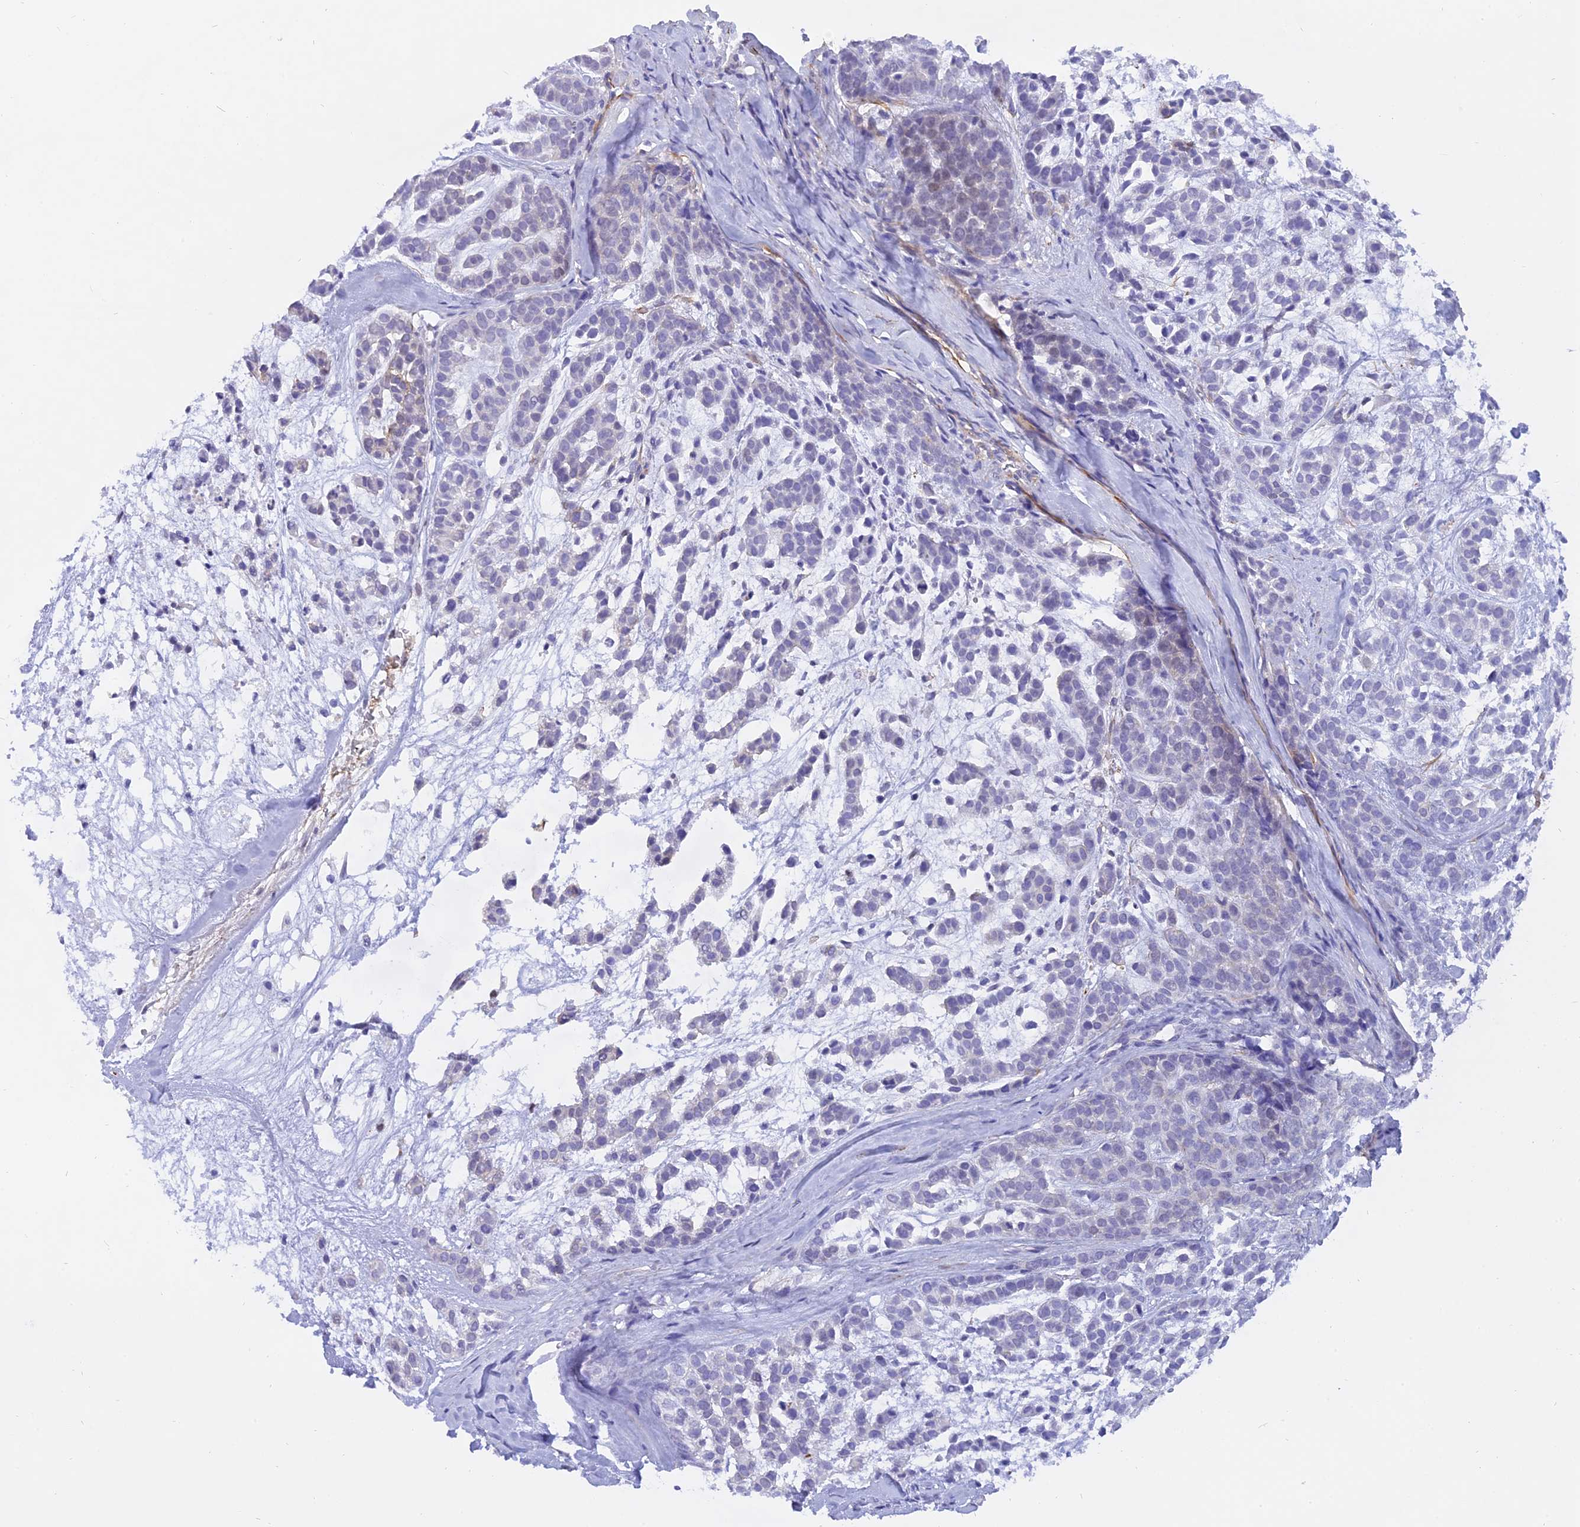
{"staining": {"intensity": "negative", "quantity": "none", "location": "none"}, "tissue": "head and neck cancer", "cell_type": "Tumor cells", "image_type": "cancer", "snomed": [{"axis": "morphology", "description": "Adenocarcinoma, NOS"}, {"axis": "morphology", "description": "Adenoma, NOS"}, {"axis": "topography", "description": "Head-Neck"}], "caption": "High magnification brightfield microscopy of head and neck adenoma stained with DAB (3,3'-diaminobenzidine) (brown) and counterstained with hematoxylin (blue): tumor cells show no significant staining.", "gene": "CENPV", "patient": {"sex": "female", "age": 55}}